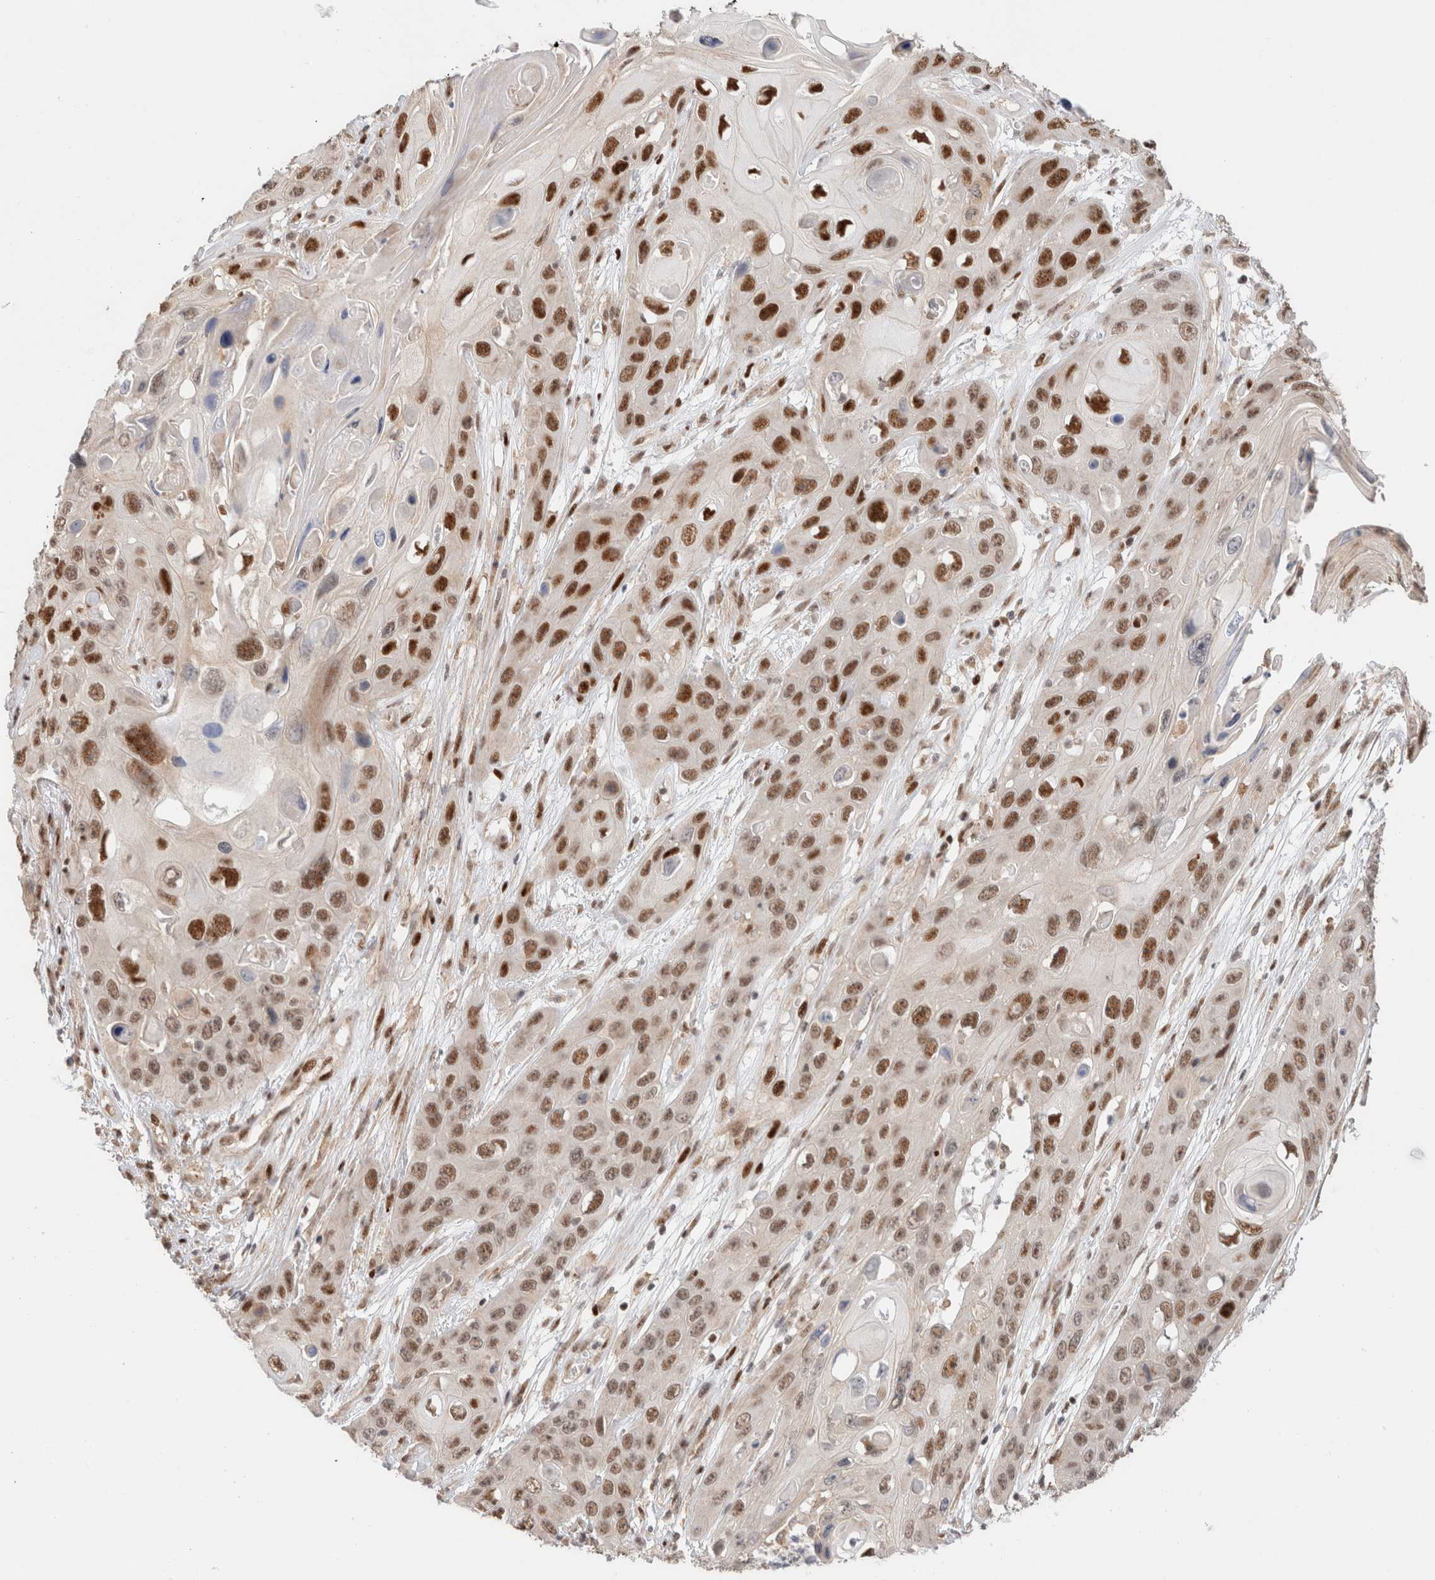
{"staining": {"intensity": "moderate", "quantity": ">75%", "location": "nuclear"}, "tissue": "skin cancer", "cell_type": "Tumor cells", "image_type": "cancer", "snomed": [{"axis": "morphology", "description": "Squamous cell carcinoma, NOS"}, {"axis": "topography", "description": "Skin"}], "caption": "About >75% of tumor cells in human skin cancer (squamous cell carcinoma) exhibit moderate nuclear protein staining as visualized by brown immunohistochemical staining.", "gene": "ID3", "patient": {"sex": "male", "age": 55}}